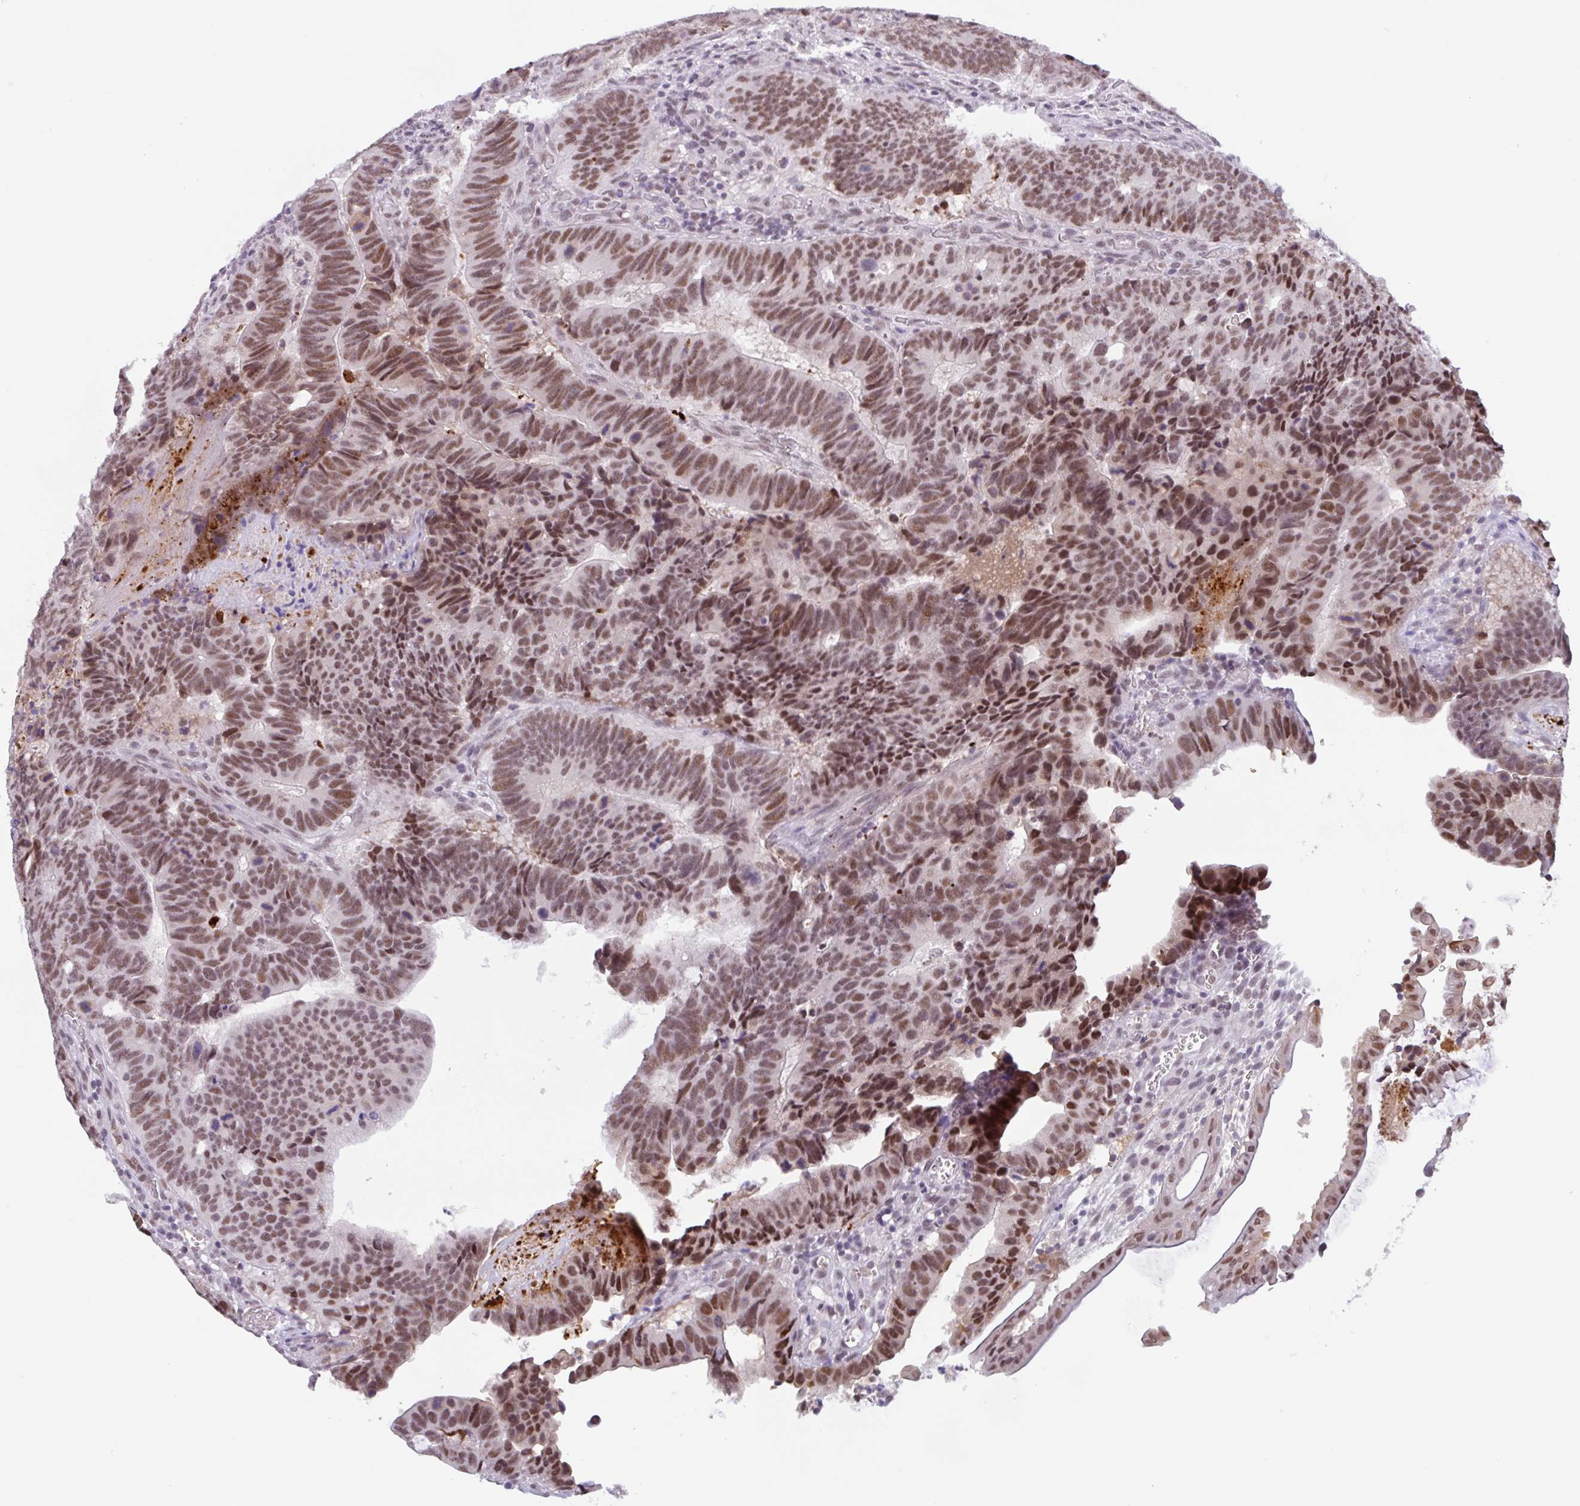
{"staining": {"intensity": "moderate", "quantity": ">75%", "location": "nuclear"}, "tissue": "colorectal cancer", "cell_type": "Tumor cells", "image_type": "cancer", "snomed": [{"axis": "morphology", "description": "Adenocarcinoma, NOS"}, {"axis": "topography", "description": "Colon"}], "caption": "DAB (3,3'-diaminobenzidine) immunohistochemical staining of adenocarcinoma (colorectal) exhibits moderate nuclear protein staining in about >75% of tumor cells.", "gene": "PLG", "patient": {"sex": "male", "age": 62}}